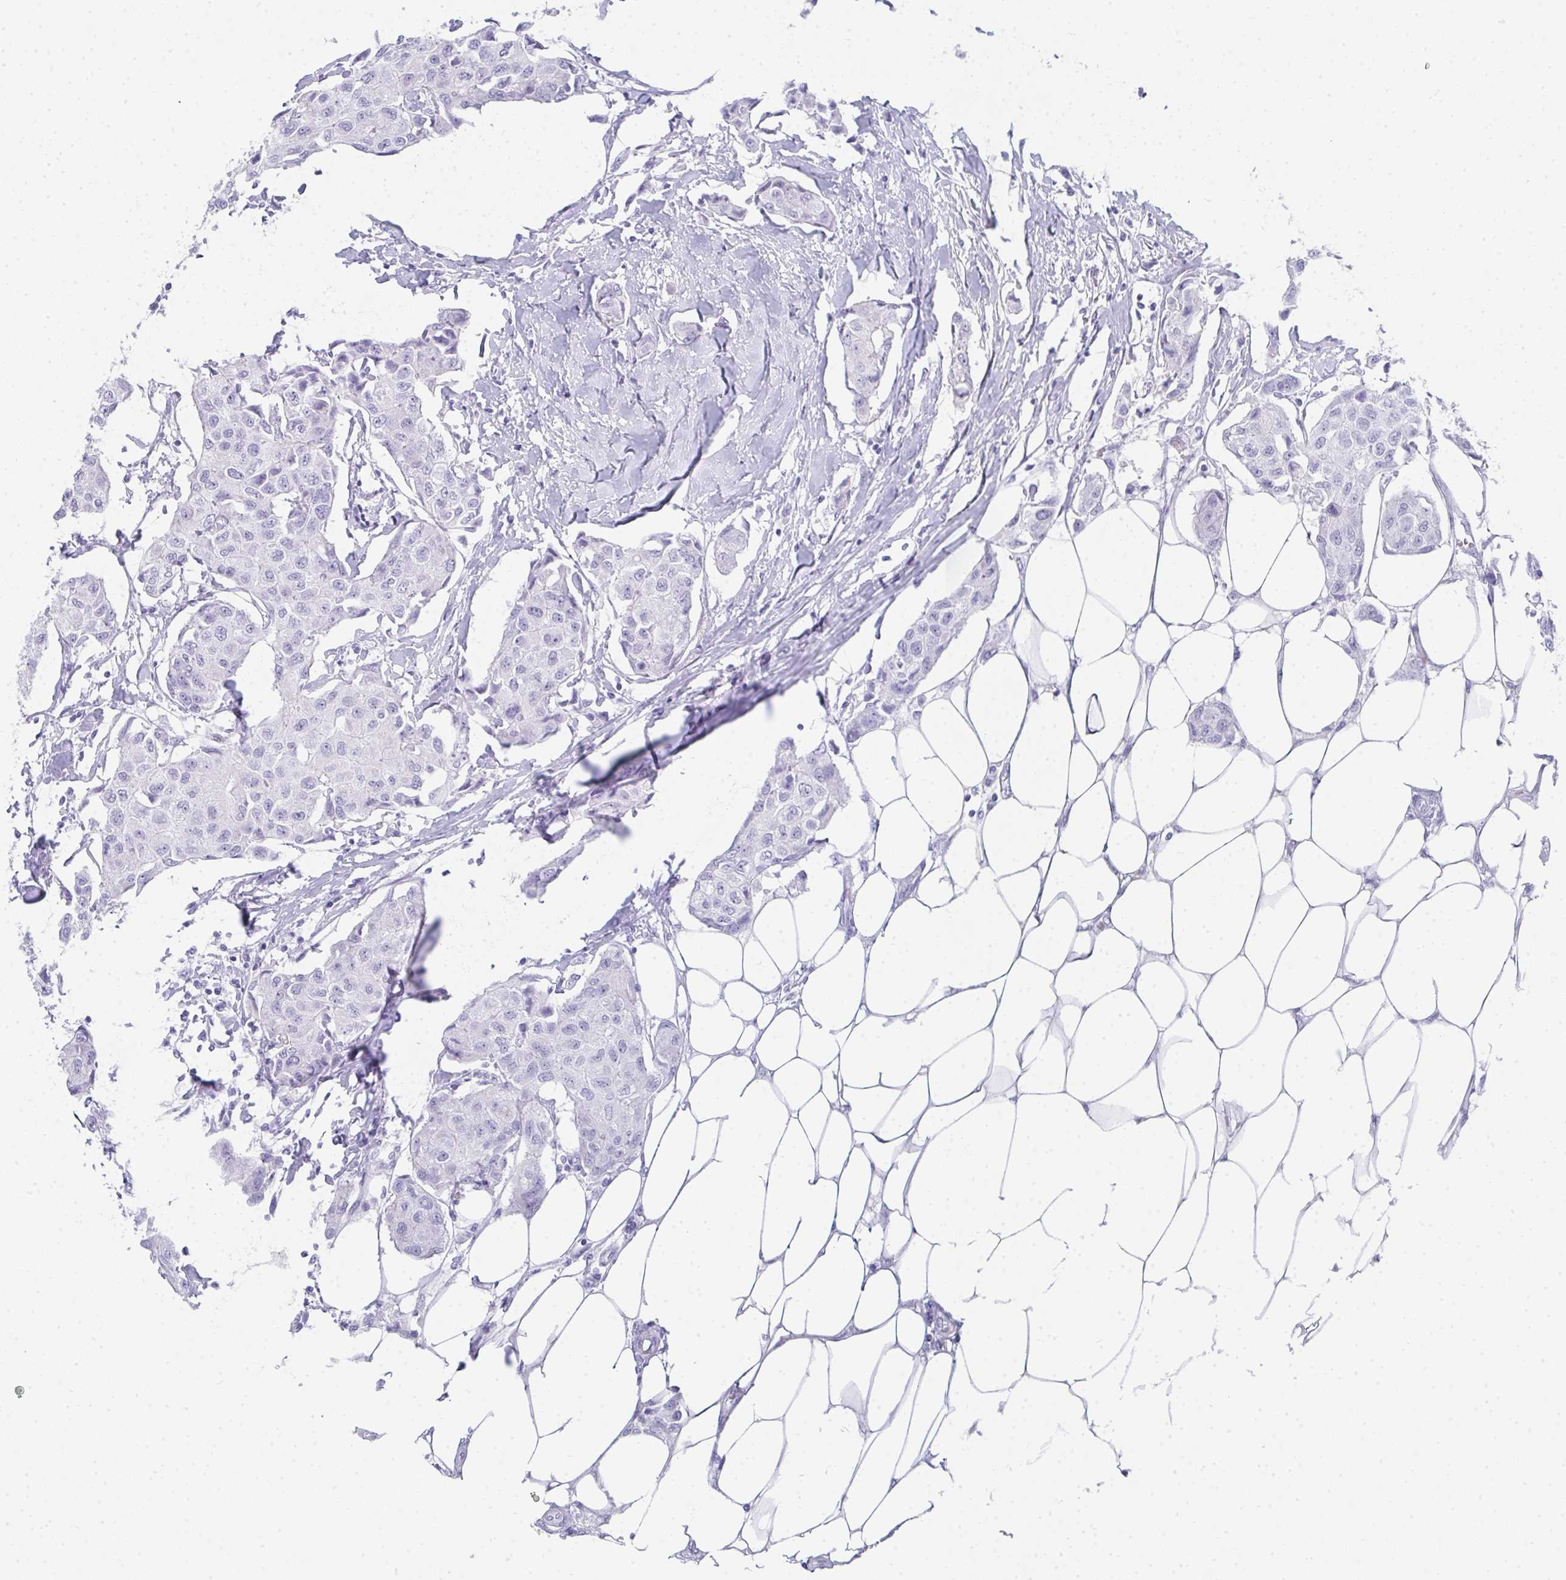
{"staining": {"intensity": "negative", "quantity": "none", "location": "none"}, "tissue": "breast cancer", "cell_type": "Tumor cells", "image_type": "cancer", "snomed": [{"axis": "morphology", "description": "Duct carcinoma"}, {"axis": "topography", "description": "Breast"}, {"axis": "topography", "description": "Lymph node"}], "caption": "IHC of human breast intraductal carcinoma exhibits no positivity in tumor cells.", "gene": "RLF", "patient": {"sex": "female", "age": 80}}